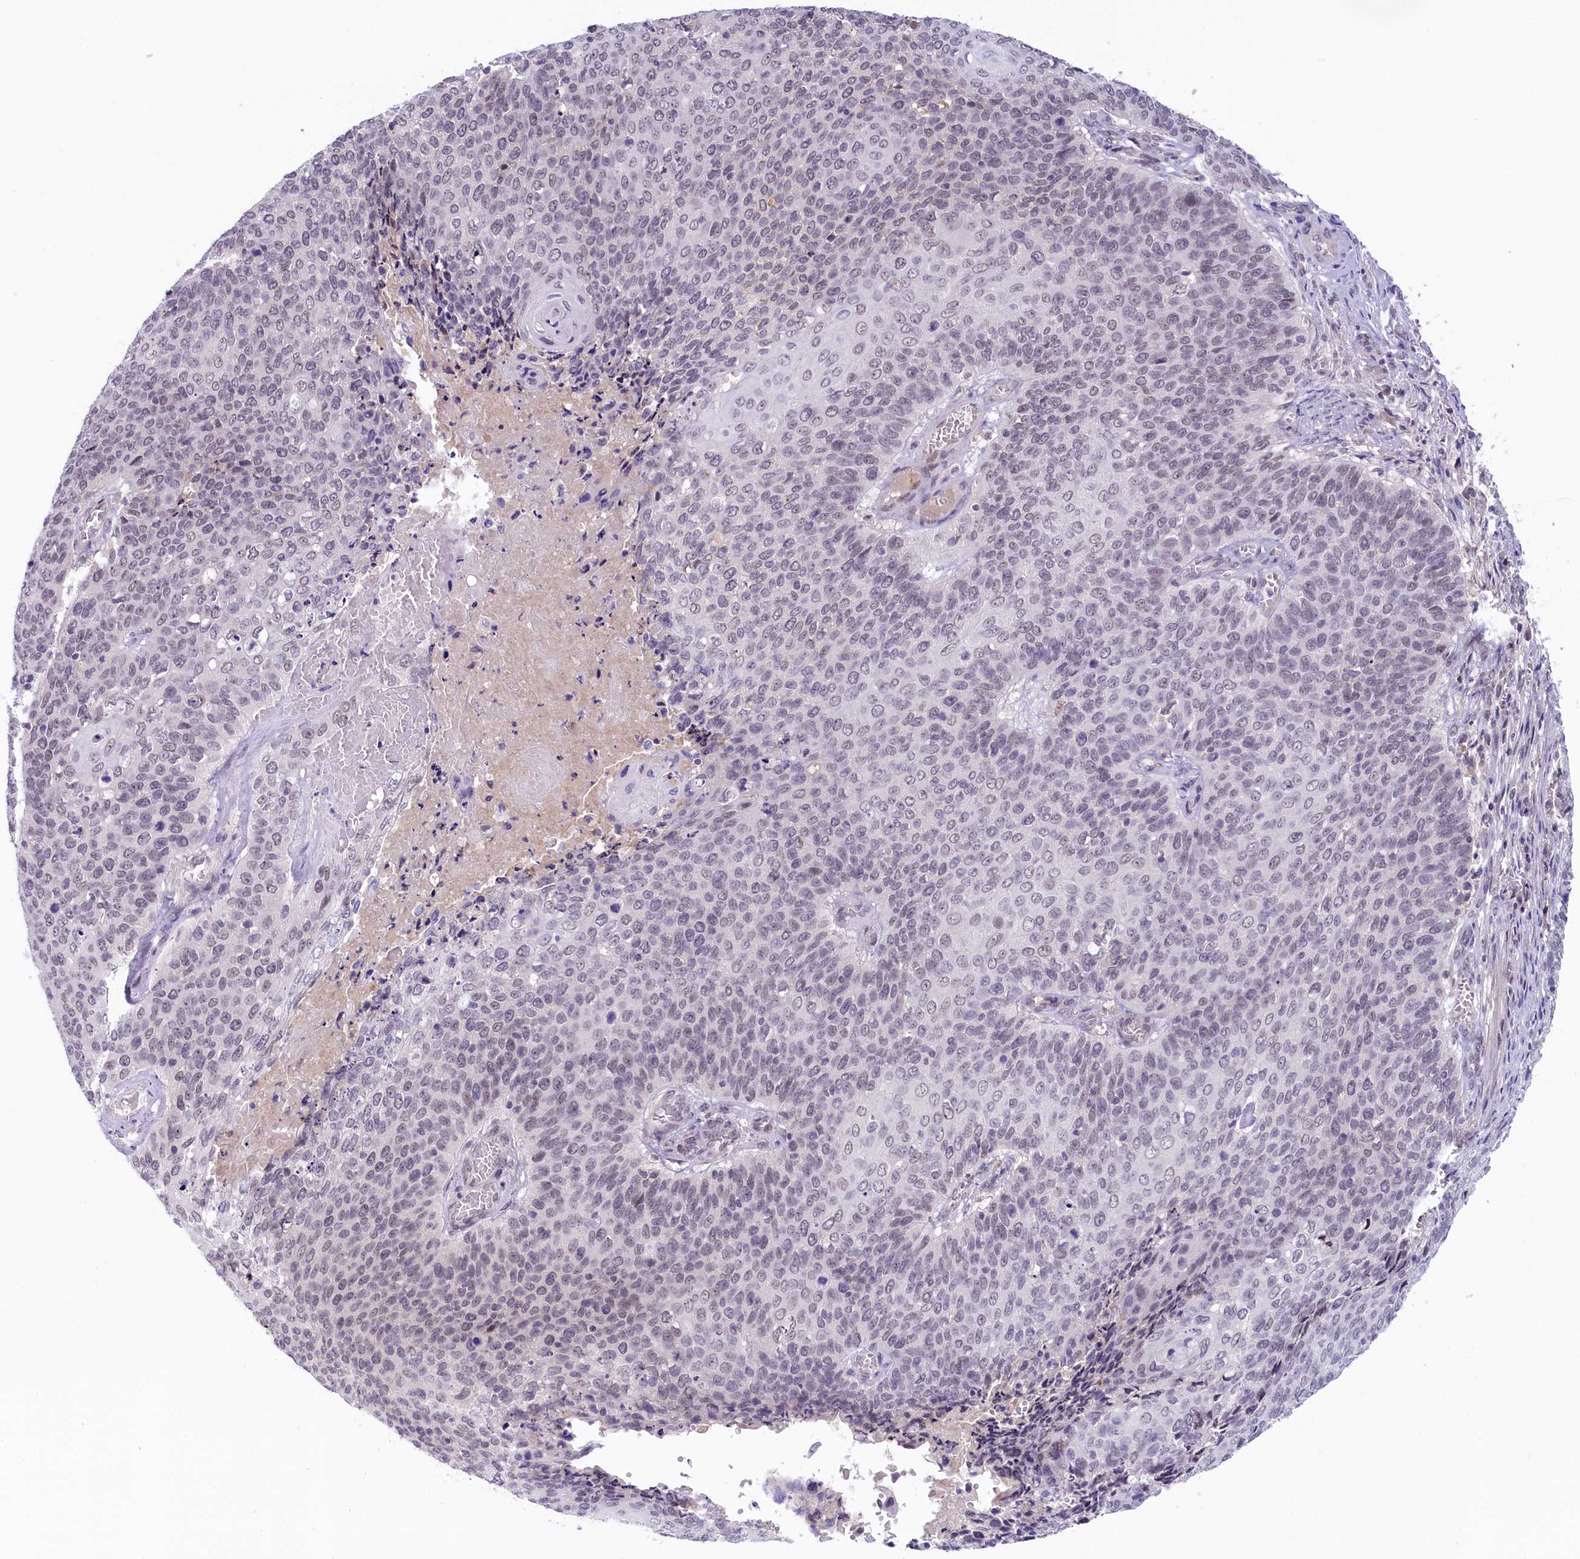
{"staining": {"intensity": "weak", "quantity": "25%-75%", "location": "nuclear"}, "tissue": "cervical cancer", "cell_type": "Tumor cells", "image_type": "cancer", "snomed": [{"axis": "morphology", "description": "Squamous cell carcinoma, NOS"}, {"axis": "topography", "description": "Cervix"}], "caption": "This histopathology image displays squamous cell carcinoma (cervical) stained with IHC to label a protein in brown. The nuclear of tumor cells show weak positivity for the protein. Nuclei are counter-stained blue.", "gene": "CRAMP1", "patient": {"sex": "female", "age": 39}}